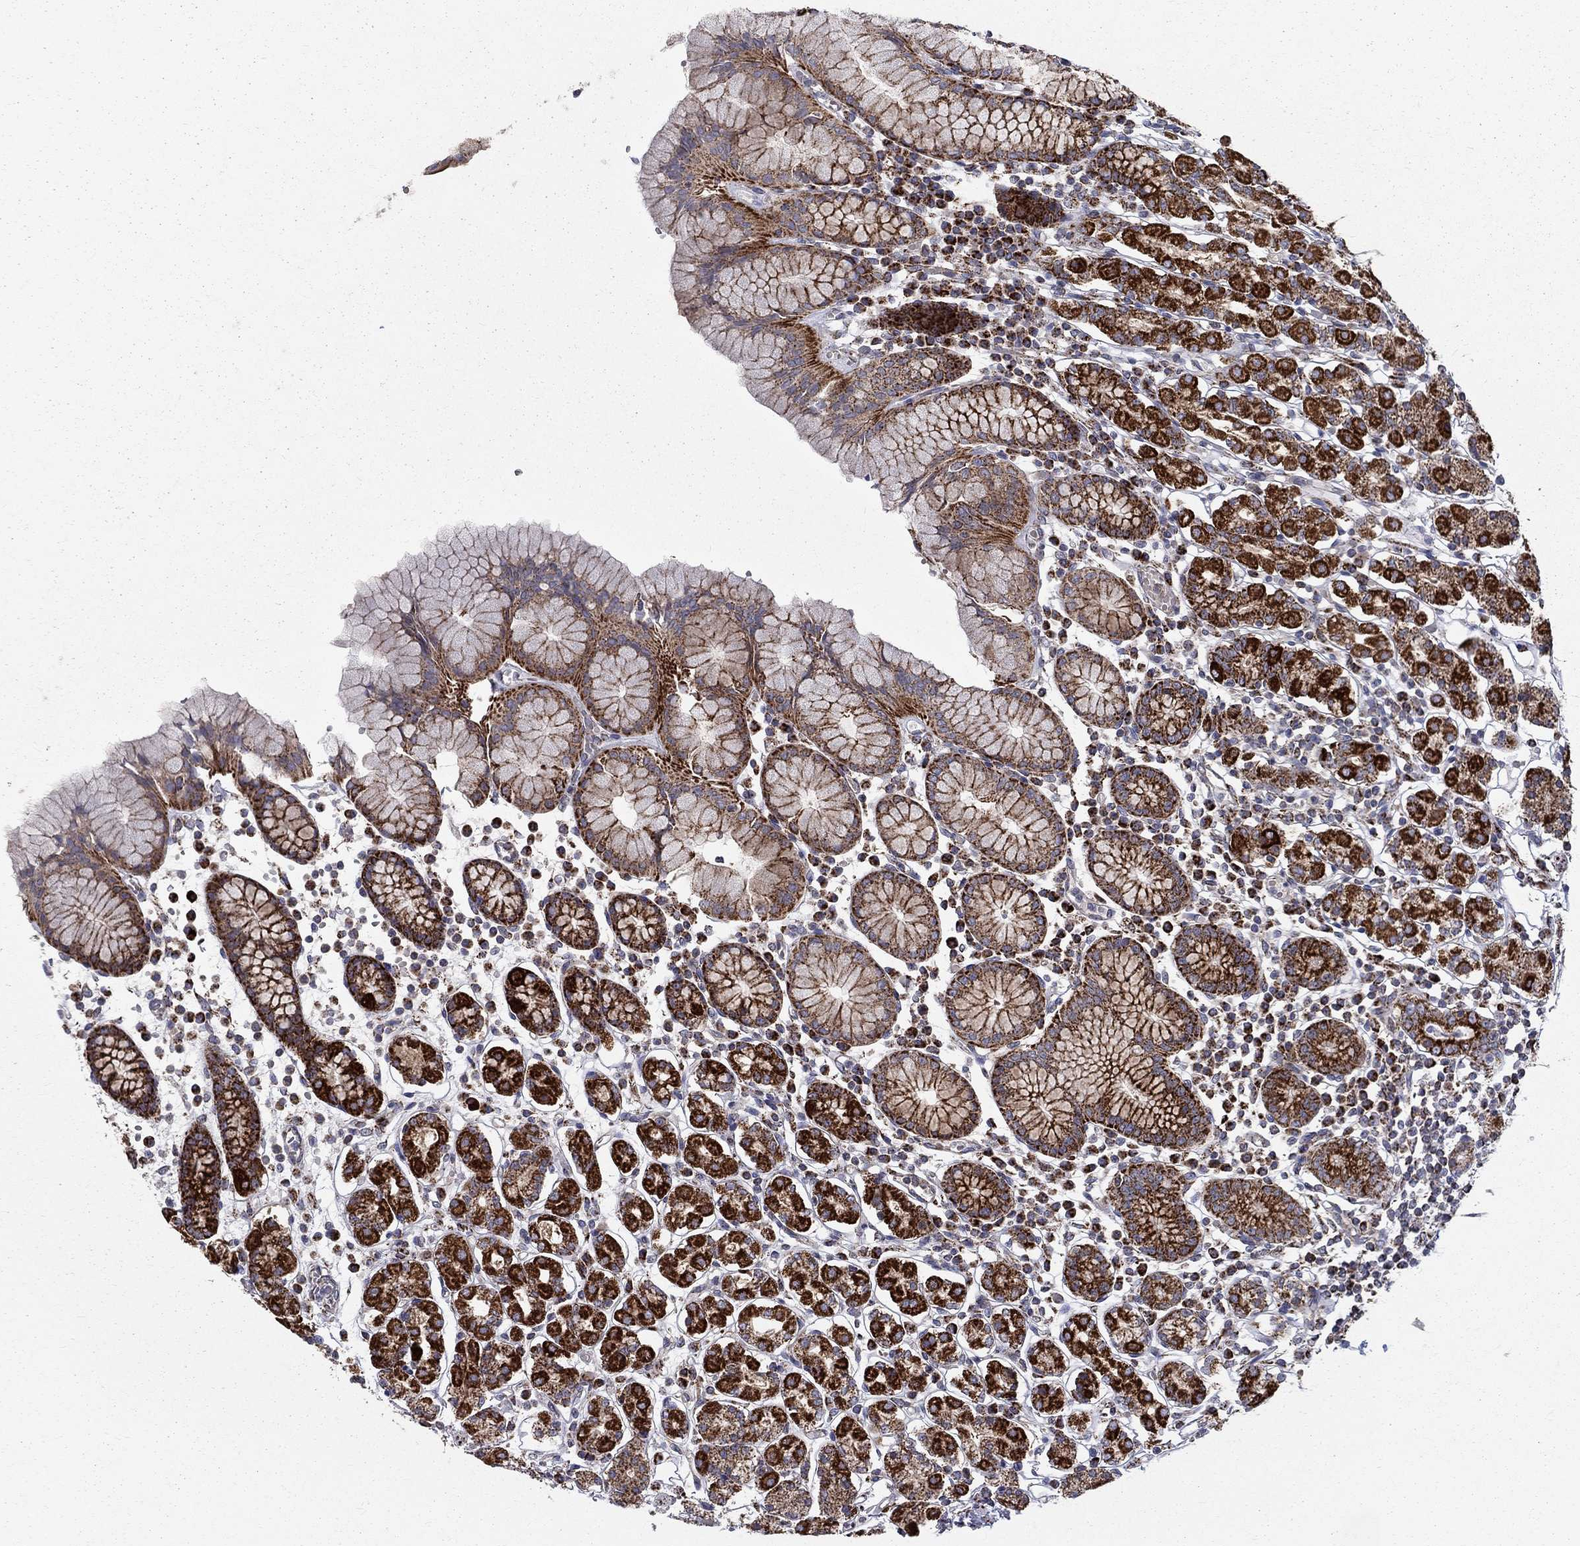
{"staining": {"intensity": "strong", "quantity": ">75%", "location": "cytoplasmic/membranous"}, "tissue": "stomach", "cell_type": "Glandular cells", "image_type": "normal", "snomed": [{"axis": "morphology", "description": "Normal tissue, NOS"}, {"axis": "topography", "description": "Stomach, upper"}, {"axis": "topography", "description": "Stomach"}], "caption": "A high amount of strong cytoplasmic/membranous expression is seen in approximately >75% of glandular cells in normal stomach. Ihc stains the protein in brown and the nuclei are stained blue.", "gene": "ALDH1B1", "patient": {"sex": "male", "age": 62}}